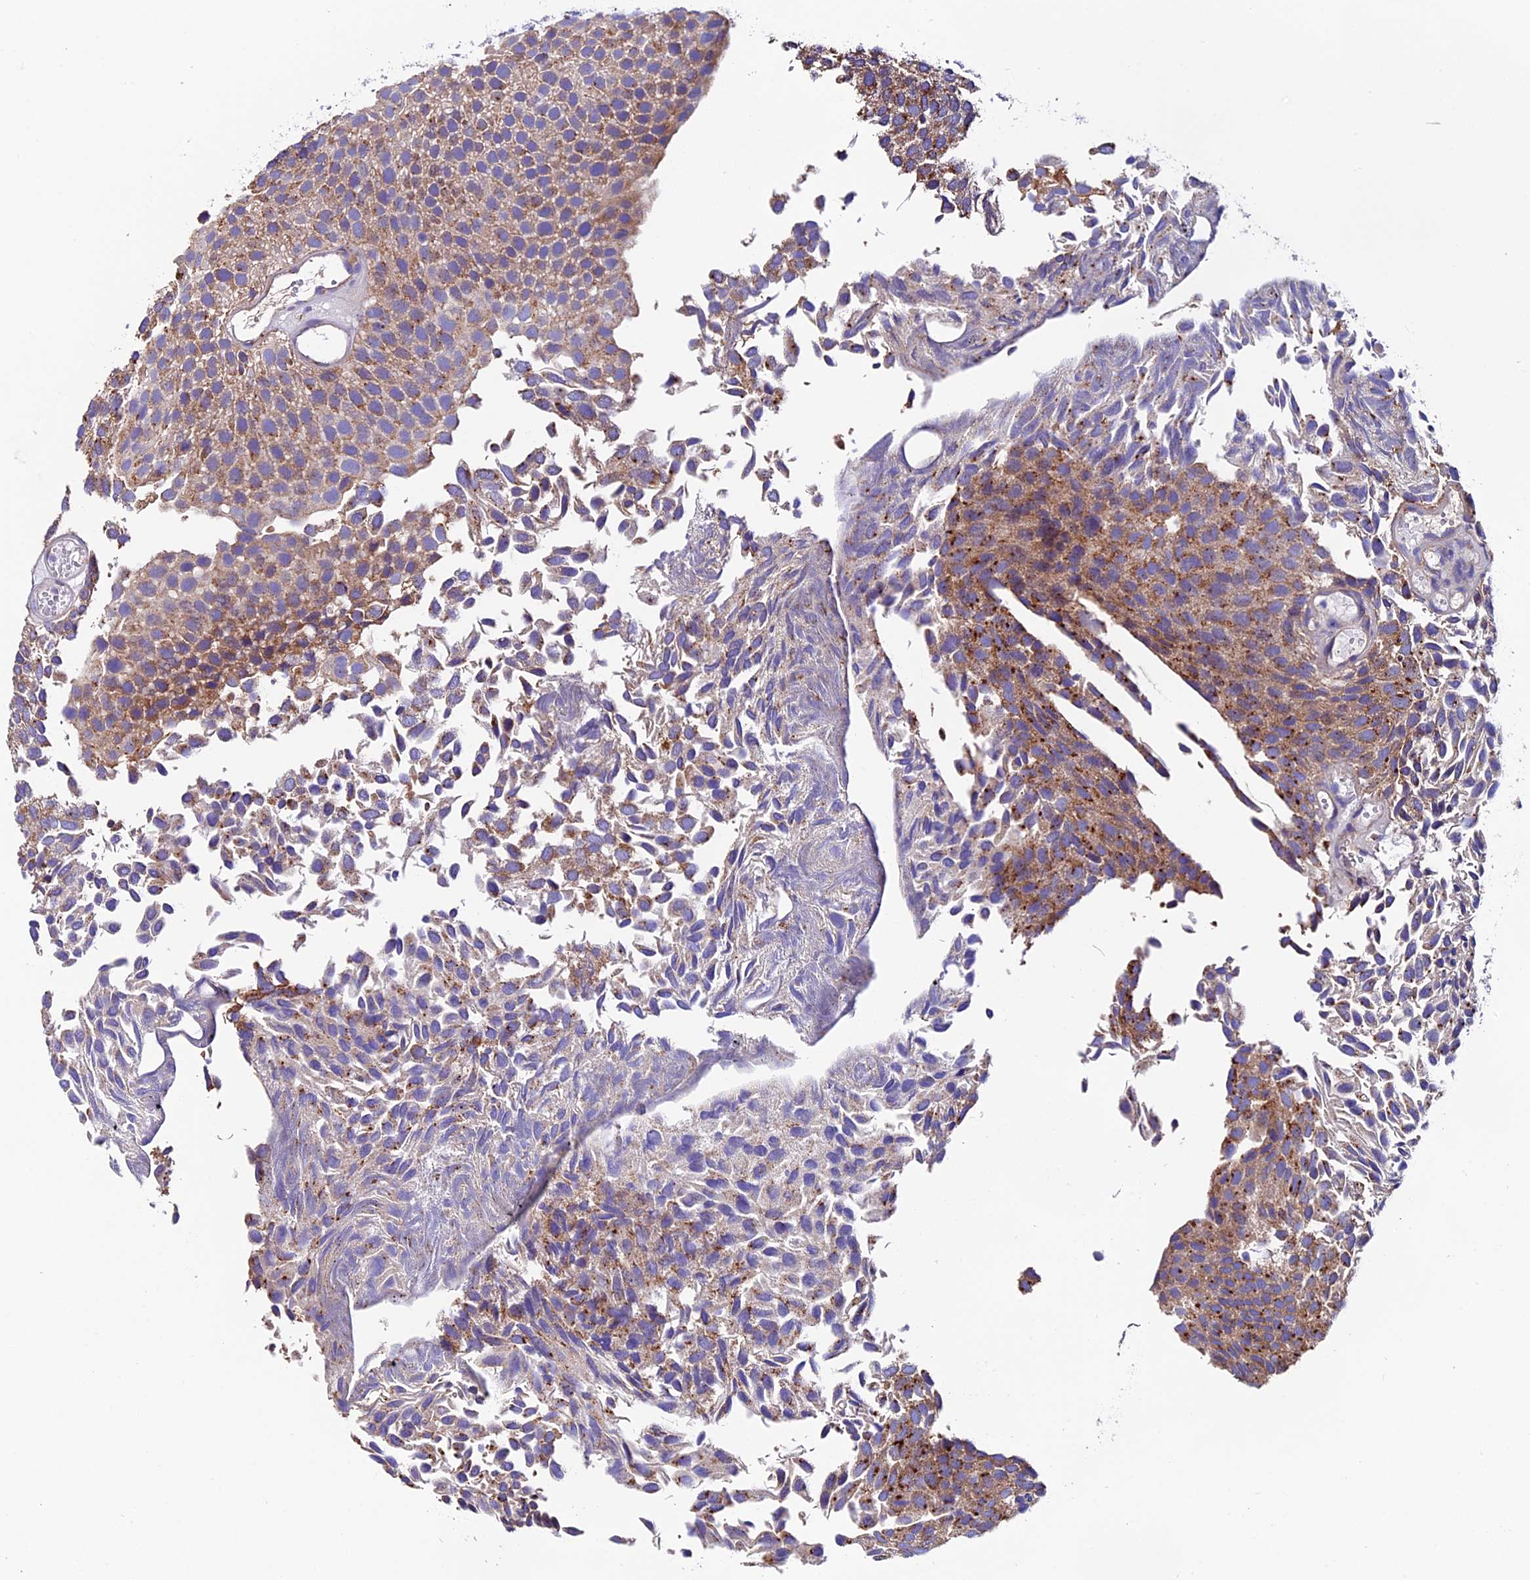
{"staining": {"intensity": "moderate", "quantity": ">75%", "location": "cytoplasmic/membranous"}, "tissue": "urothelial cancer", "cell_type": "Tumor cells", "image_type": "cancer", "snomed": [{"axis": "morphology", "description": "Urothelial carcinoma, Low grade"}, {"axis": "topography", "description": "Urinary bladder"}], "caption": "The immunohistochemical stain shows moderate cytoplasmic/membranous expression in tumor cells of low-grade urothelial carcinoma tissue.", "gene": "COMTD1", "patient": {"sex": "male", "age": 89}}